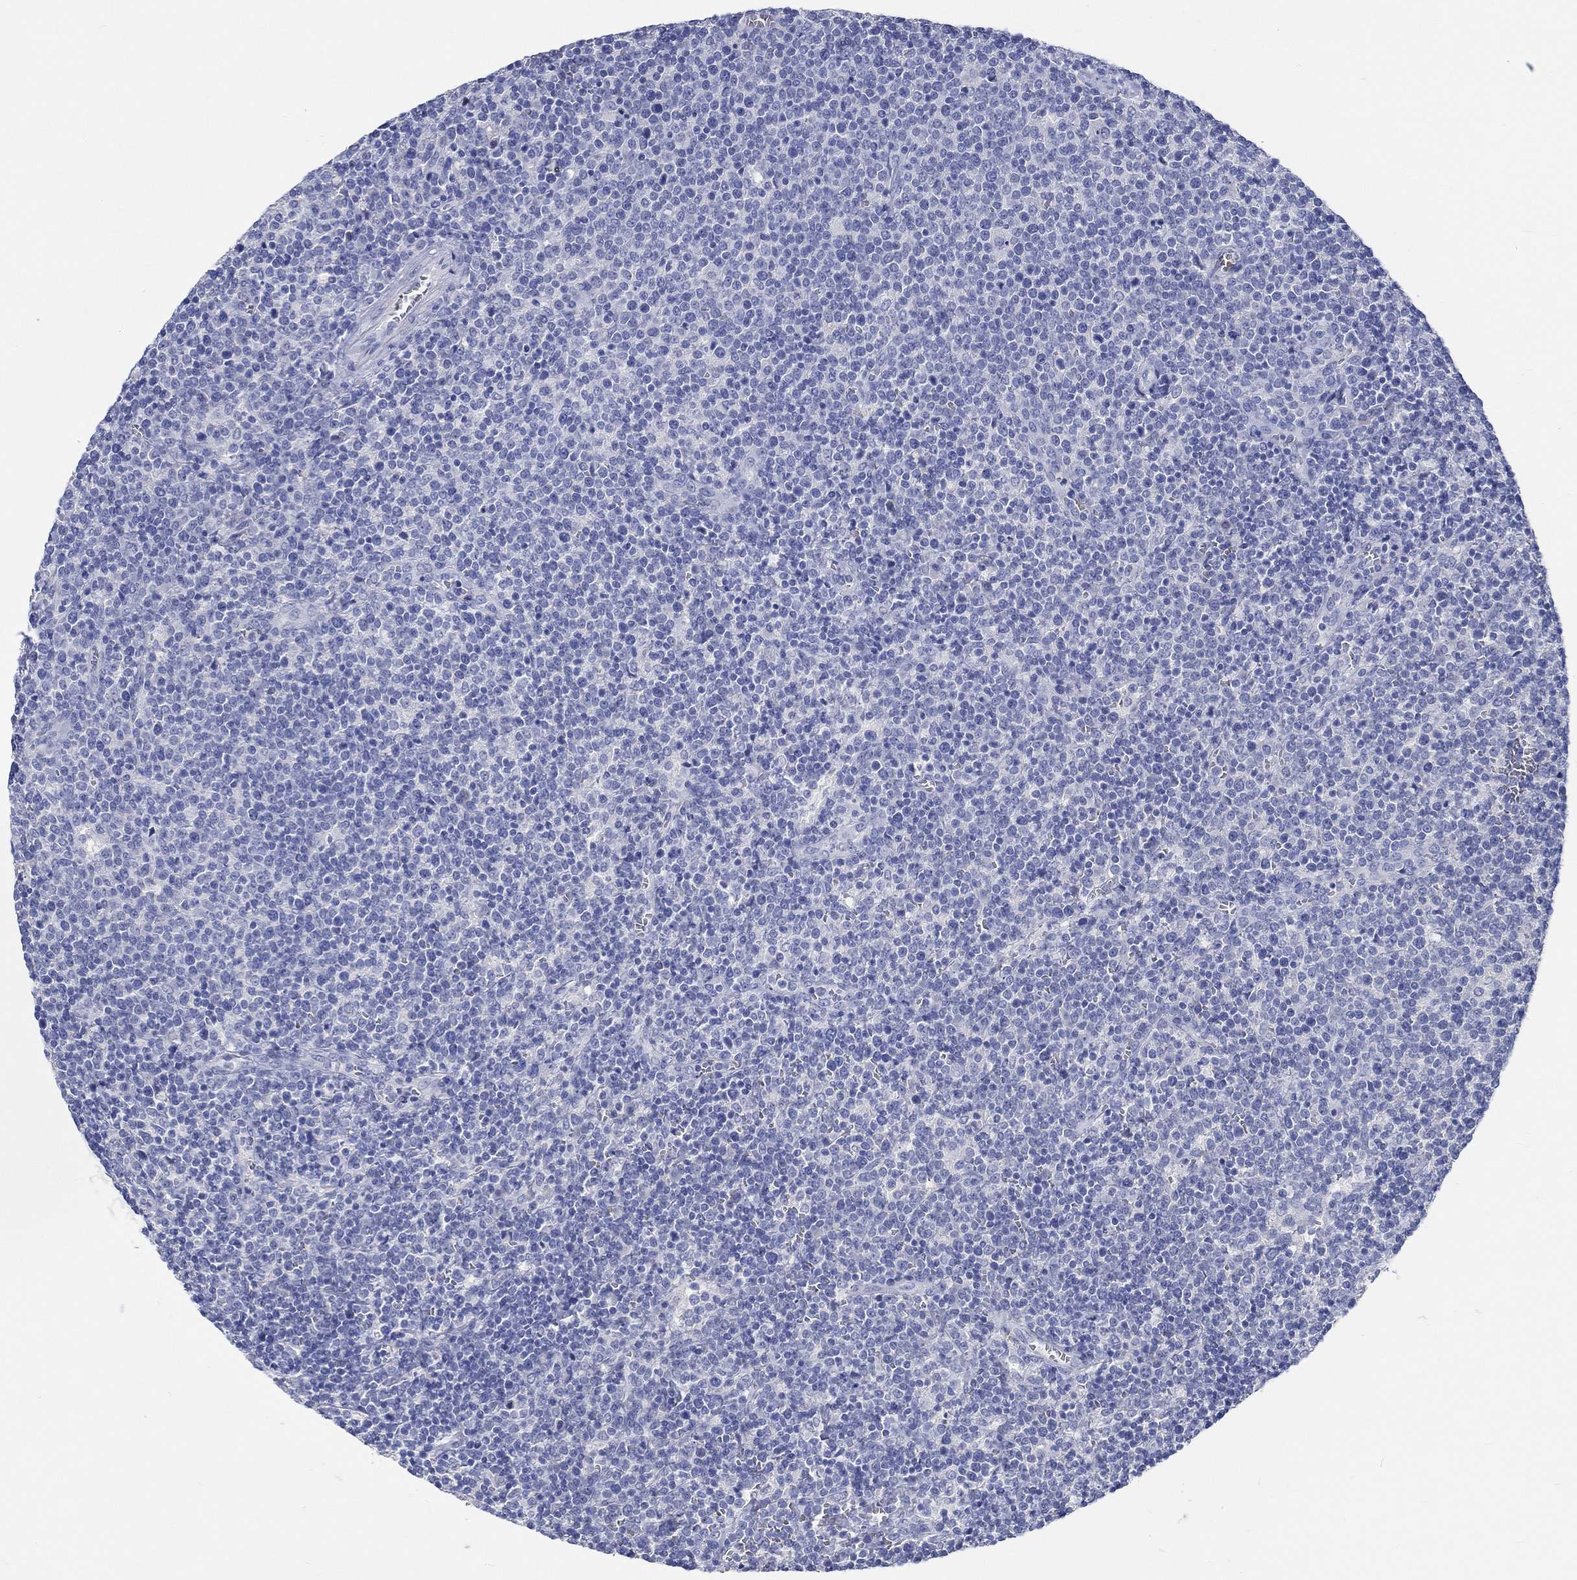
{"staining": {"intensity": "negative", "quantity": "none", "location": "none"}, "tissue": "lymphoma", "cell_type": "Tumor cells", "image_type": "cancer", "snomed": [{"axis": "morphology", "description": "Malignant lymphoma, non-Hodgkin's type, High grade"}, {"axis": "topography", "description": "Lymph node"}], "caption": "High-grade malignant lymphoma, non-Hodgkin's type was stained to show a protein in brown. There is no significant expression in tumor cells. The staining is performed using DAB brown chromogen with nuclei counter-stained in using hematoxylin.", "gene": "KCNA1", "patient": {"sex": "male", "age": 61}}